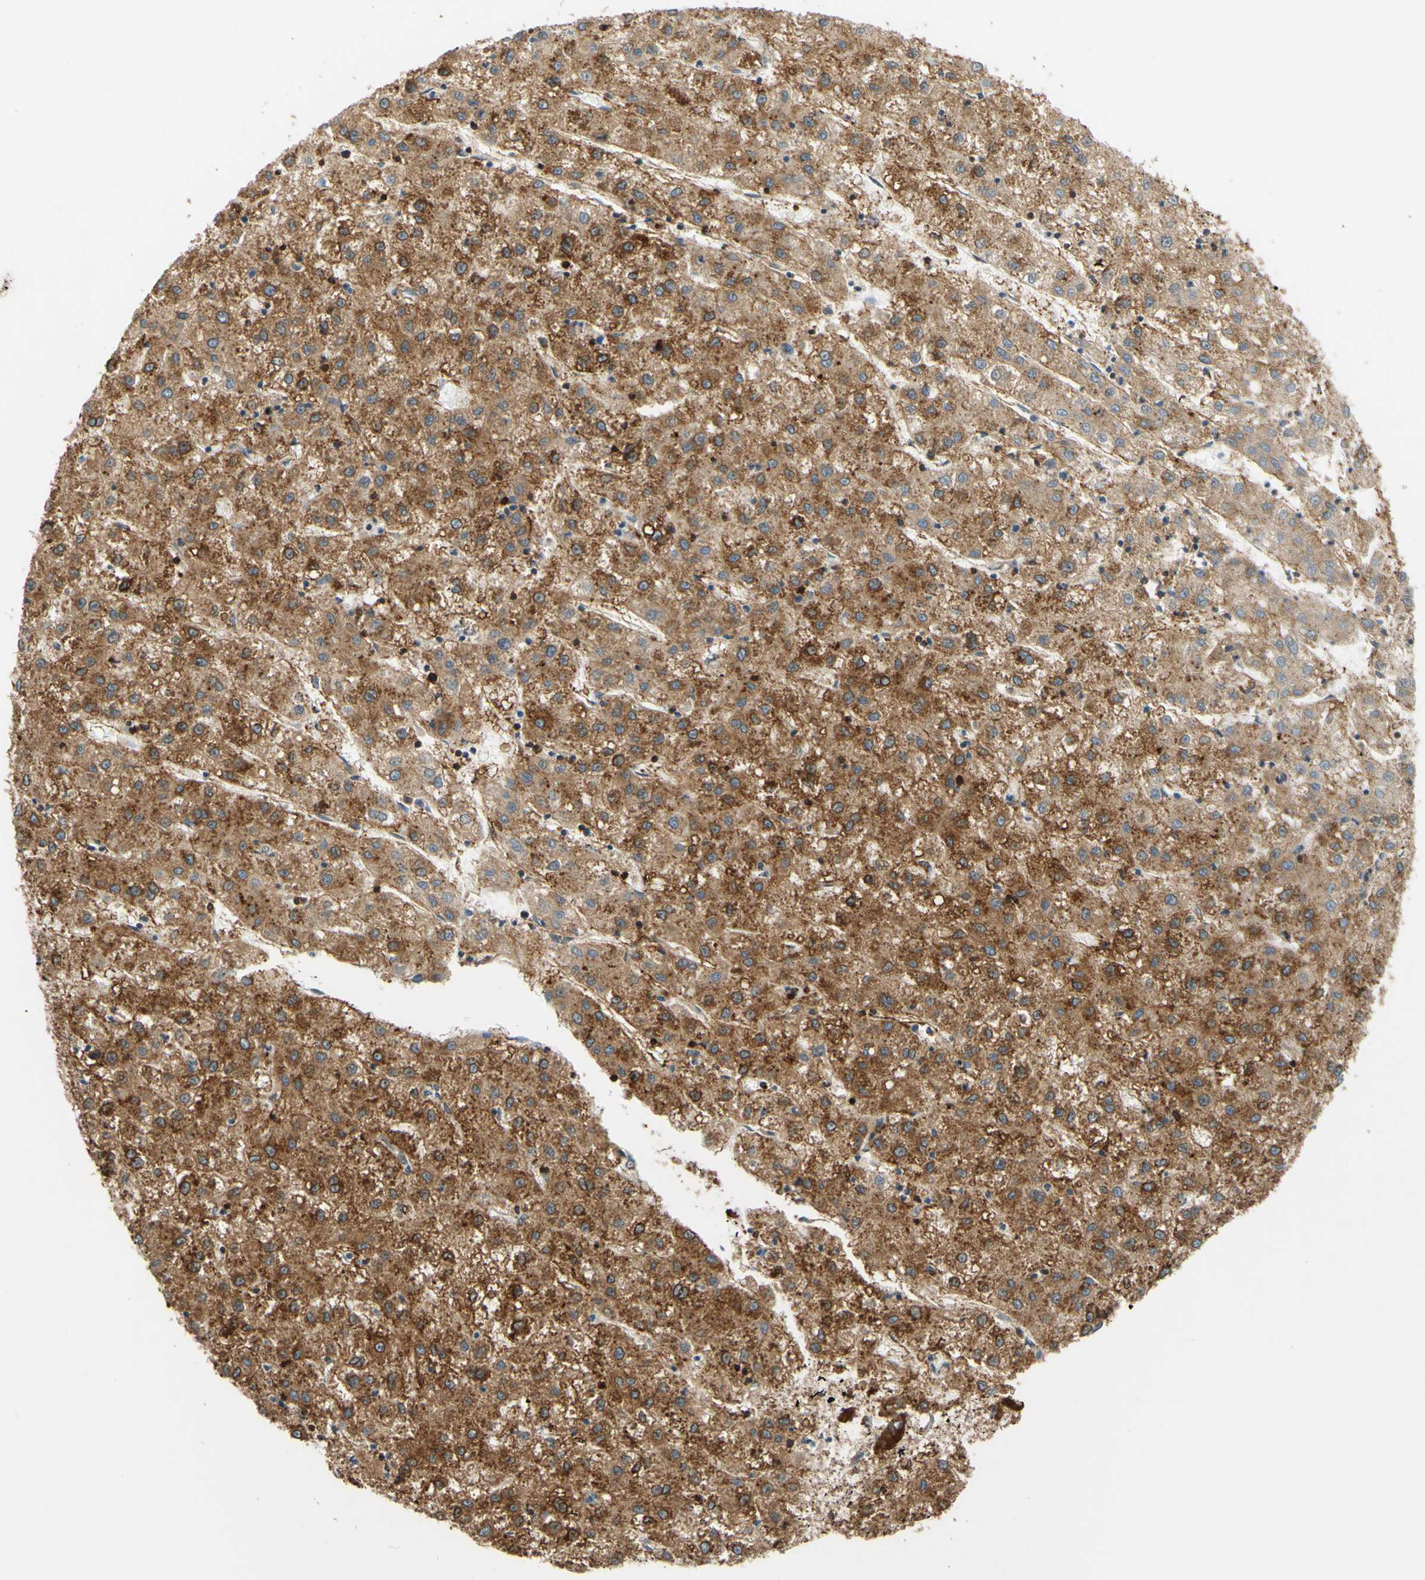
{"staining": {"intensity": "moderate", "quantity": ">75%", "location": "cytoplasmic/membranous"}, "tissue": "liver cancer", "cell_type": "Tumor cells", "image_type": "cancer", "snomed": [{"axis": "morphology", "description": "Carcinoma, Hepatocellular, NOS"}, {"axis": "topography", "description": "Liver"}], "caption": "IHC micrograph of neoplastic tissue: liver cancer stained using immunohistochemistry displays medium levels of moderate protein expression localized specifically in the cytoplasmic/membranous of tumor cells, appearing as a cytoplasmic/membranous brown color.", "gene": "POR", "patient": {"sex": "male", "age": 72}}